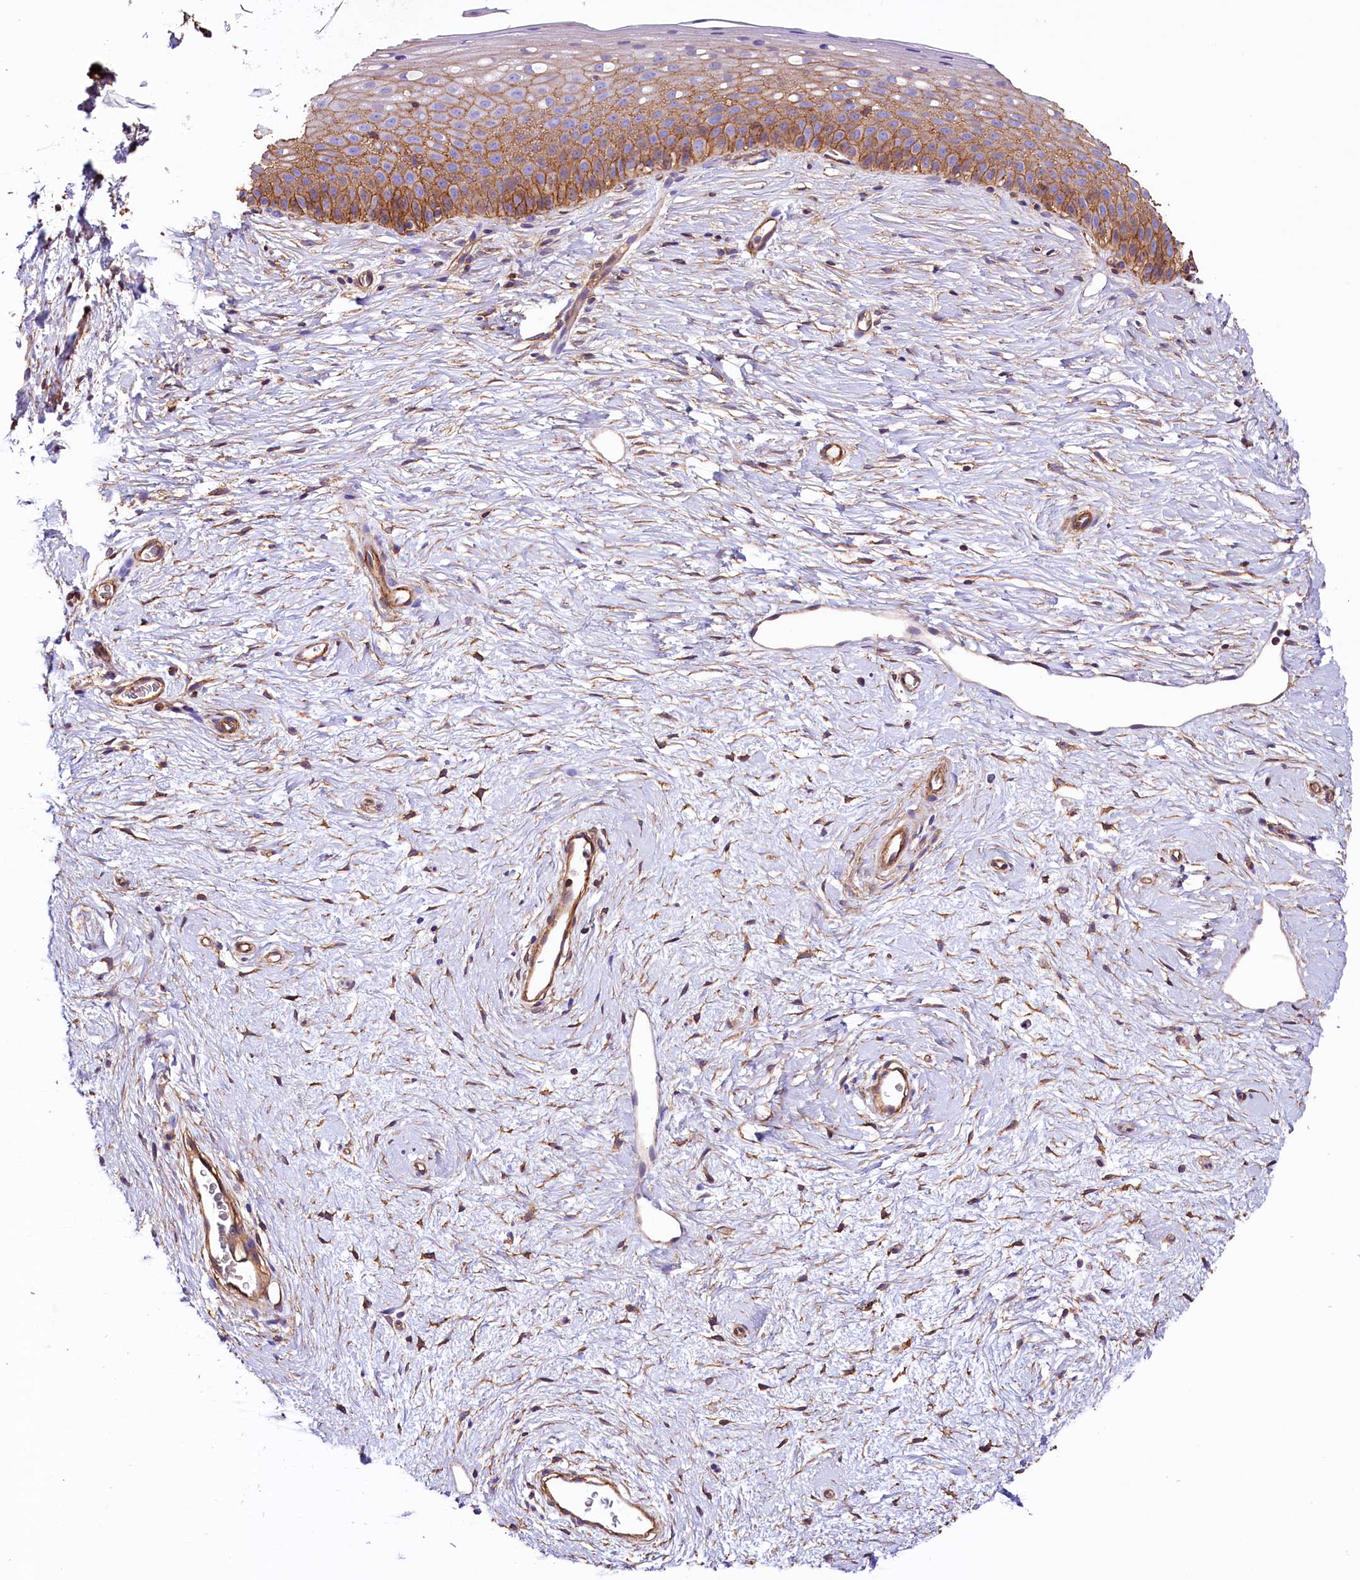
{"staining": {"intensity": "moderate", "quantity": ">75%", "location": "cytoplasmic/membranous"}, "tissue": "cervix", "cell_type": "Glandular cells", "image_type": "normal", "snomed": [{"axis": "morphology", "description": "Normal tissue, NOS"}, {"axis": "topography", "description": "Cervix"}], "caption": "Immunohistochemistry image of unremarkable cervix: human cervix stained using immunohistochemistry (IHC) demonstrates medium levels of moderate protein expression localized specifically in the cytoplasmic/membranous of glandular cells, appearing as a cytoplasmic/membranous brown color.", "gene": "ATP2B4", "patient": {"sex": "female", "age": 57}}